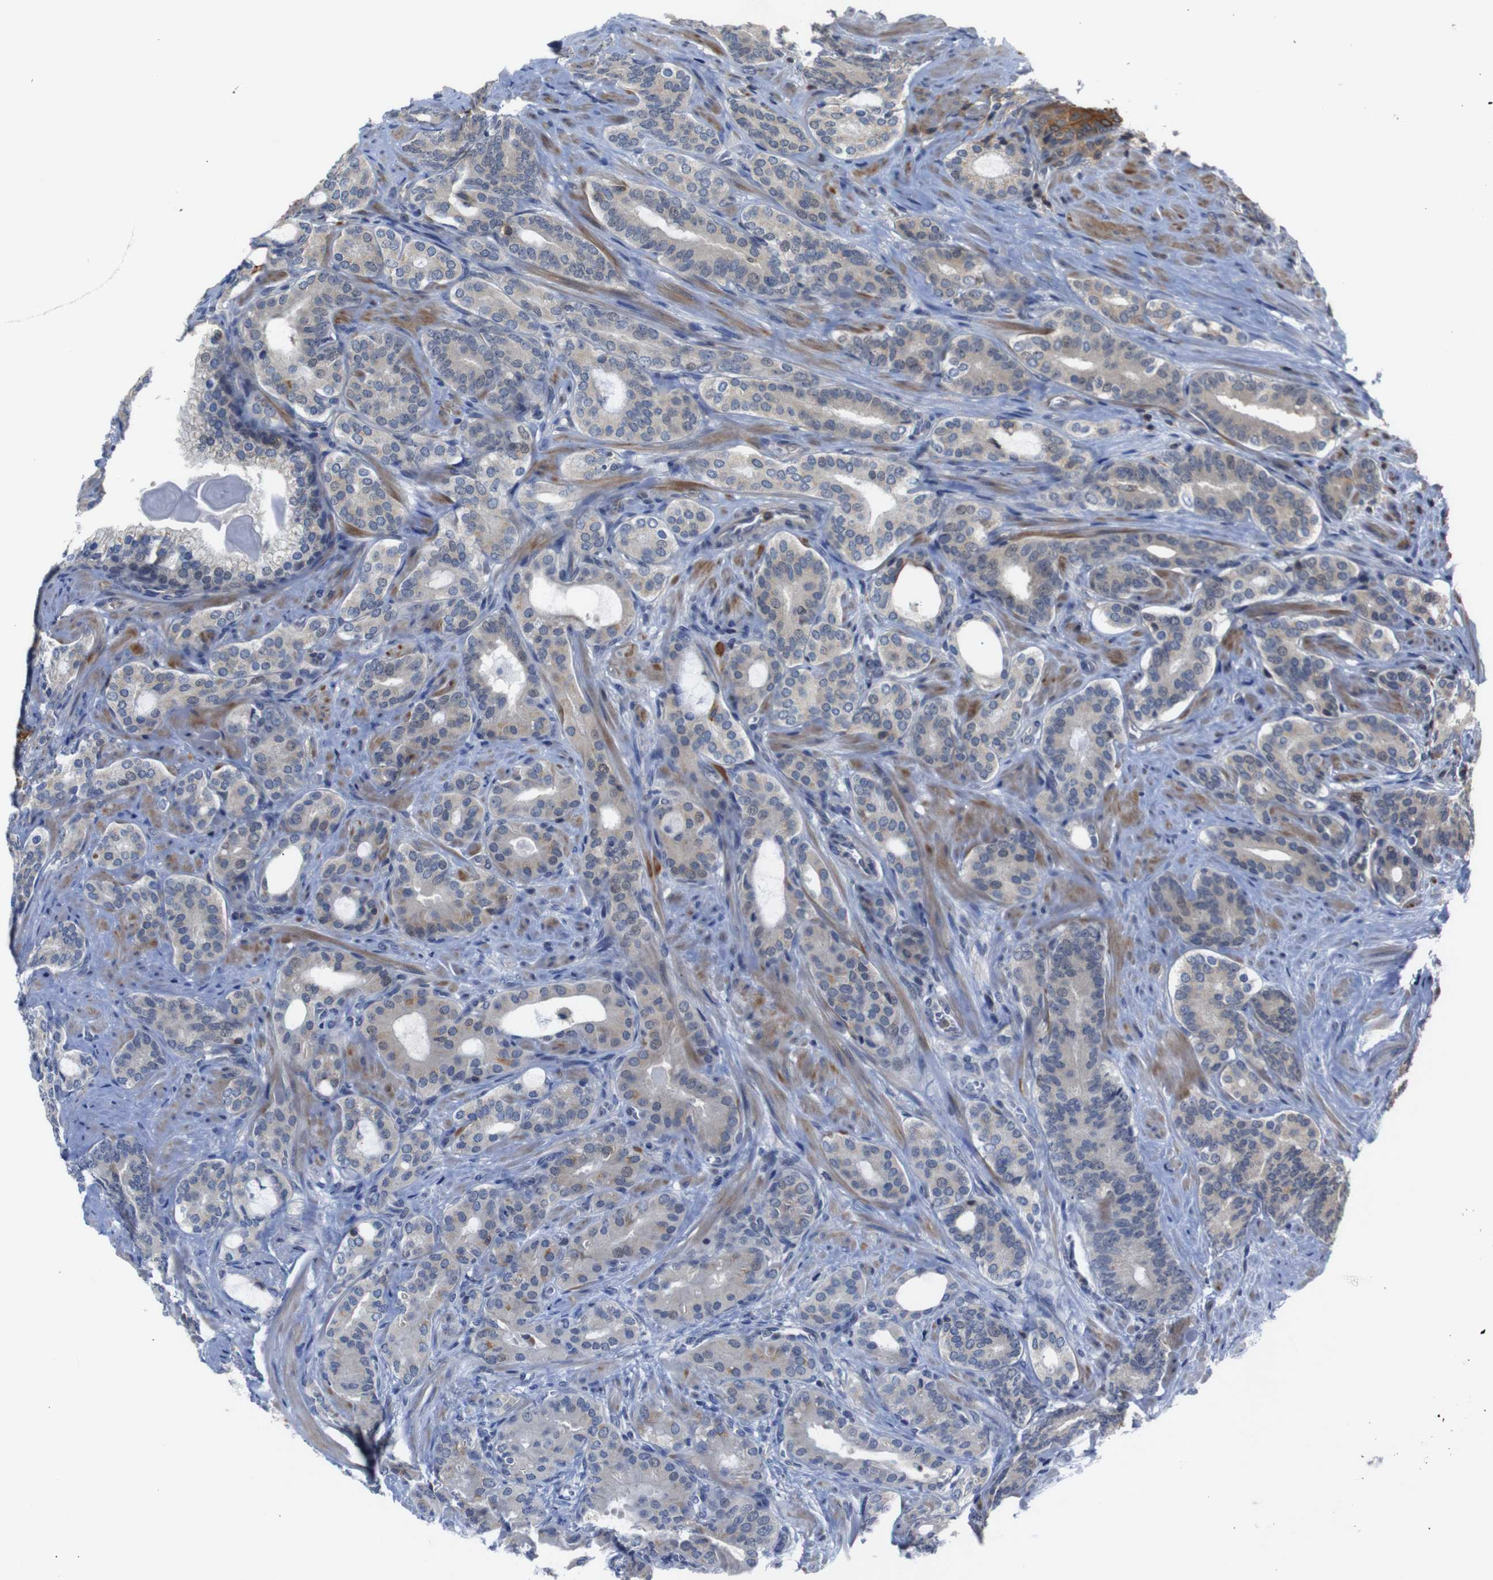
{"staining": {"intensity": "weak", "quantity": ">75%", "location": "cytoplasmic/membranous"}, "tissue": "prostate cancer", "cell_type": "Tumor cells", "image_type": "cancer", "snomed": [{"axis": "morphology", "description": "Adenocarcinoma, Low grade"}, {"axis": "topography", "description": "Prostate"}], "caption": "Low-grade adenocarcinoma (prostate) stained with a protein marker displays weak staining in tumor cells.", "gene": "BRWD3", "patient": {"sex": "male", "age": 63}}